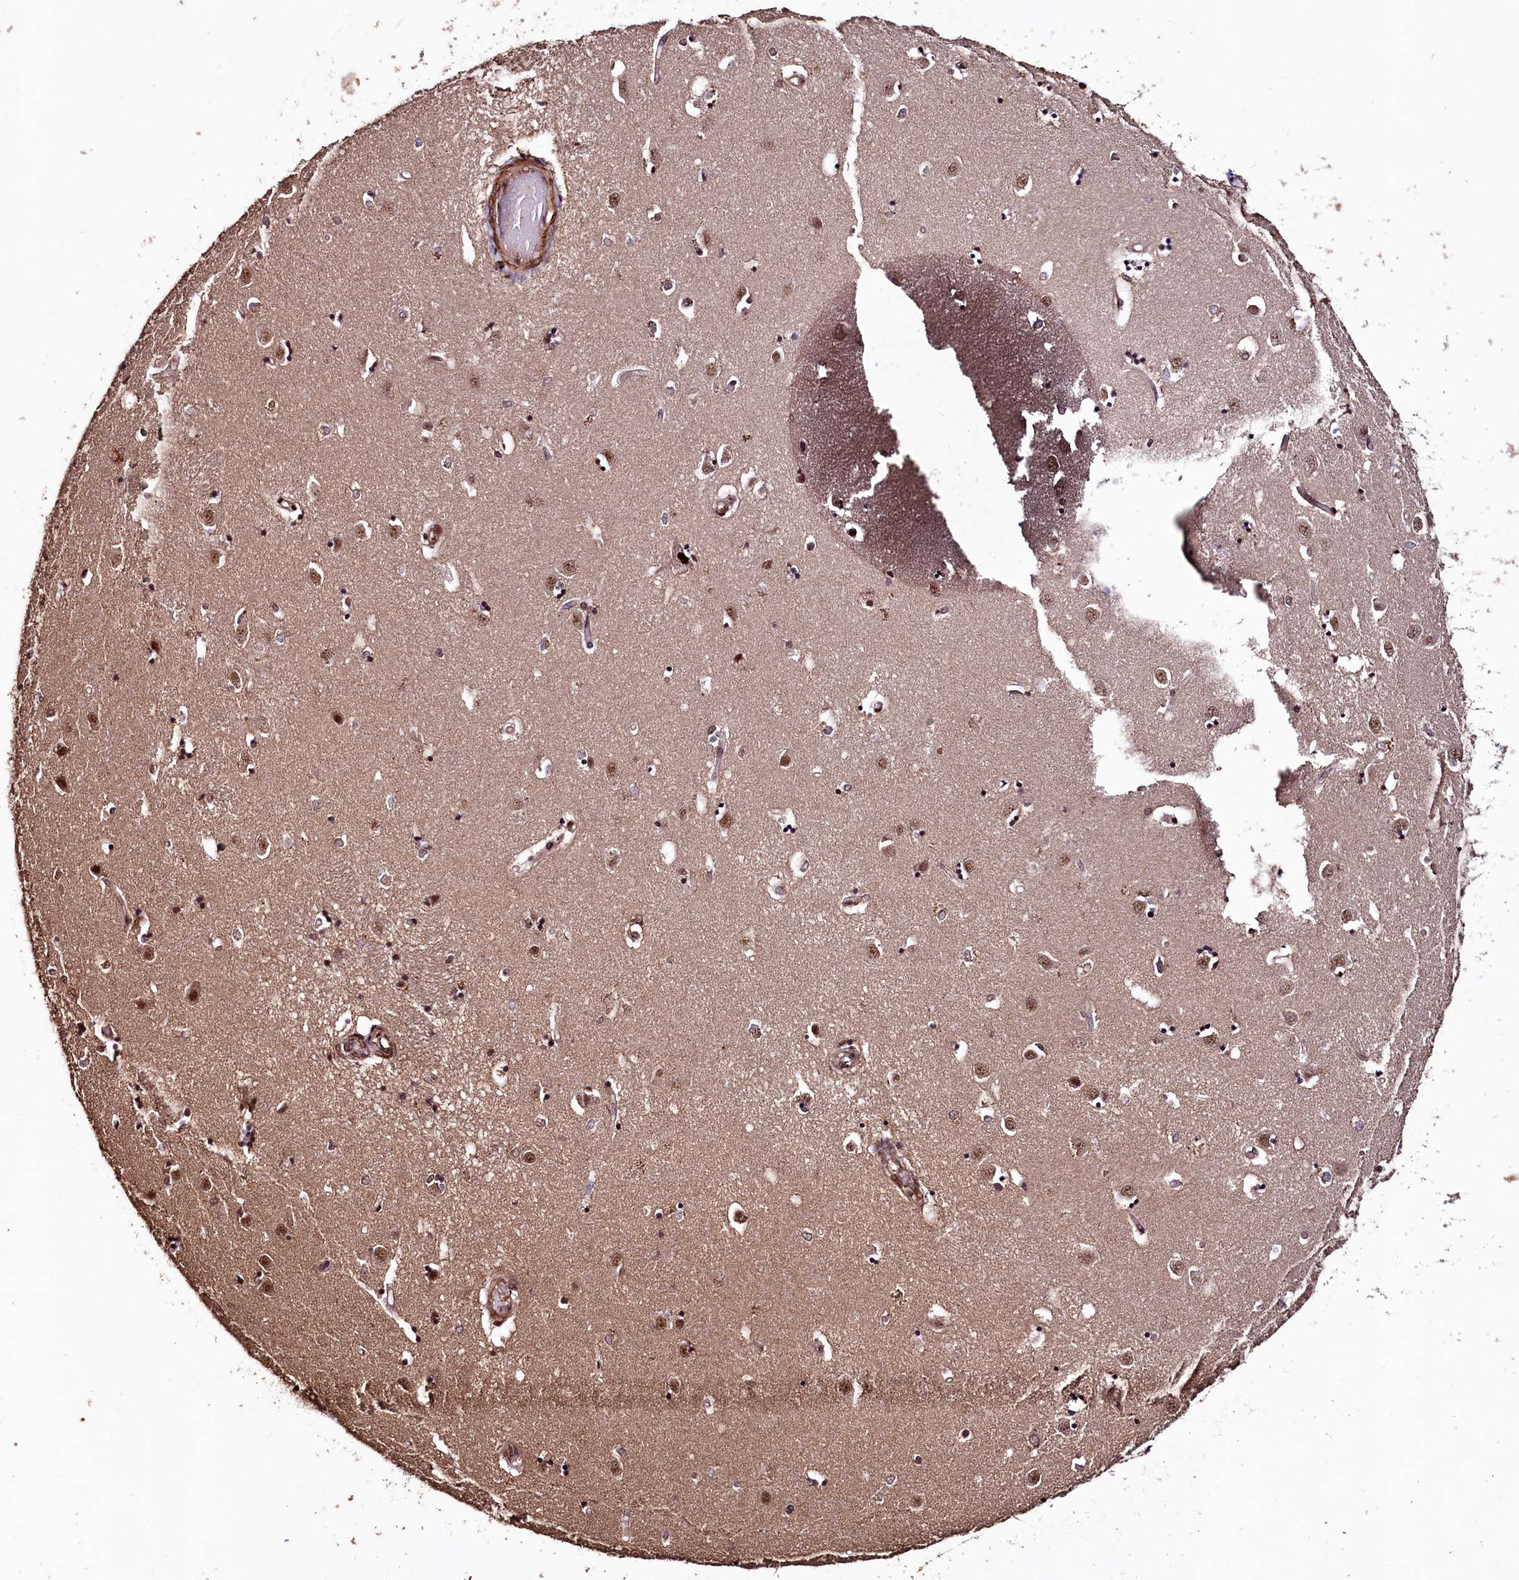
{"staining": {"intensity": "strong", "quantity": ">75%", "location": "nuclear"}, "tissue": "caudate", "cell_type": "Glial cells", "image_type": "normal", "snomed": [{"axis": "morphology", "description": "Normal tissue, NOS"}, {"axis": "topography", "description": "Lateral ventricle wall"}], "caption": "High-magnification brightfield microscopy of benign caudate stained with DAB (3,3'-diaminobenzidine) (brown) and counterstained with hematoxylin (blue). glial cells exhibit strong nuclear staining is appreciated in approximately>75% of cells.", "gene": "SFSWAP", "patient": {"sex": "male", "age": 45}}